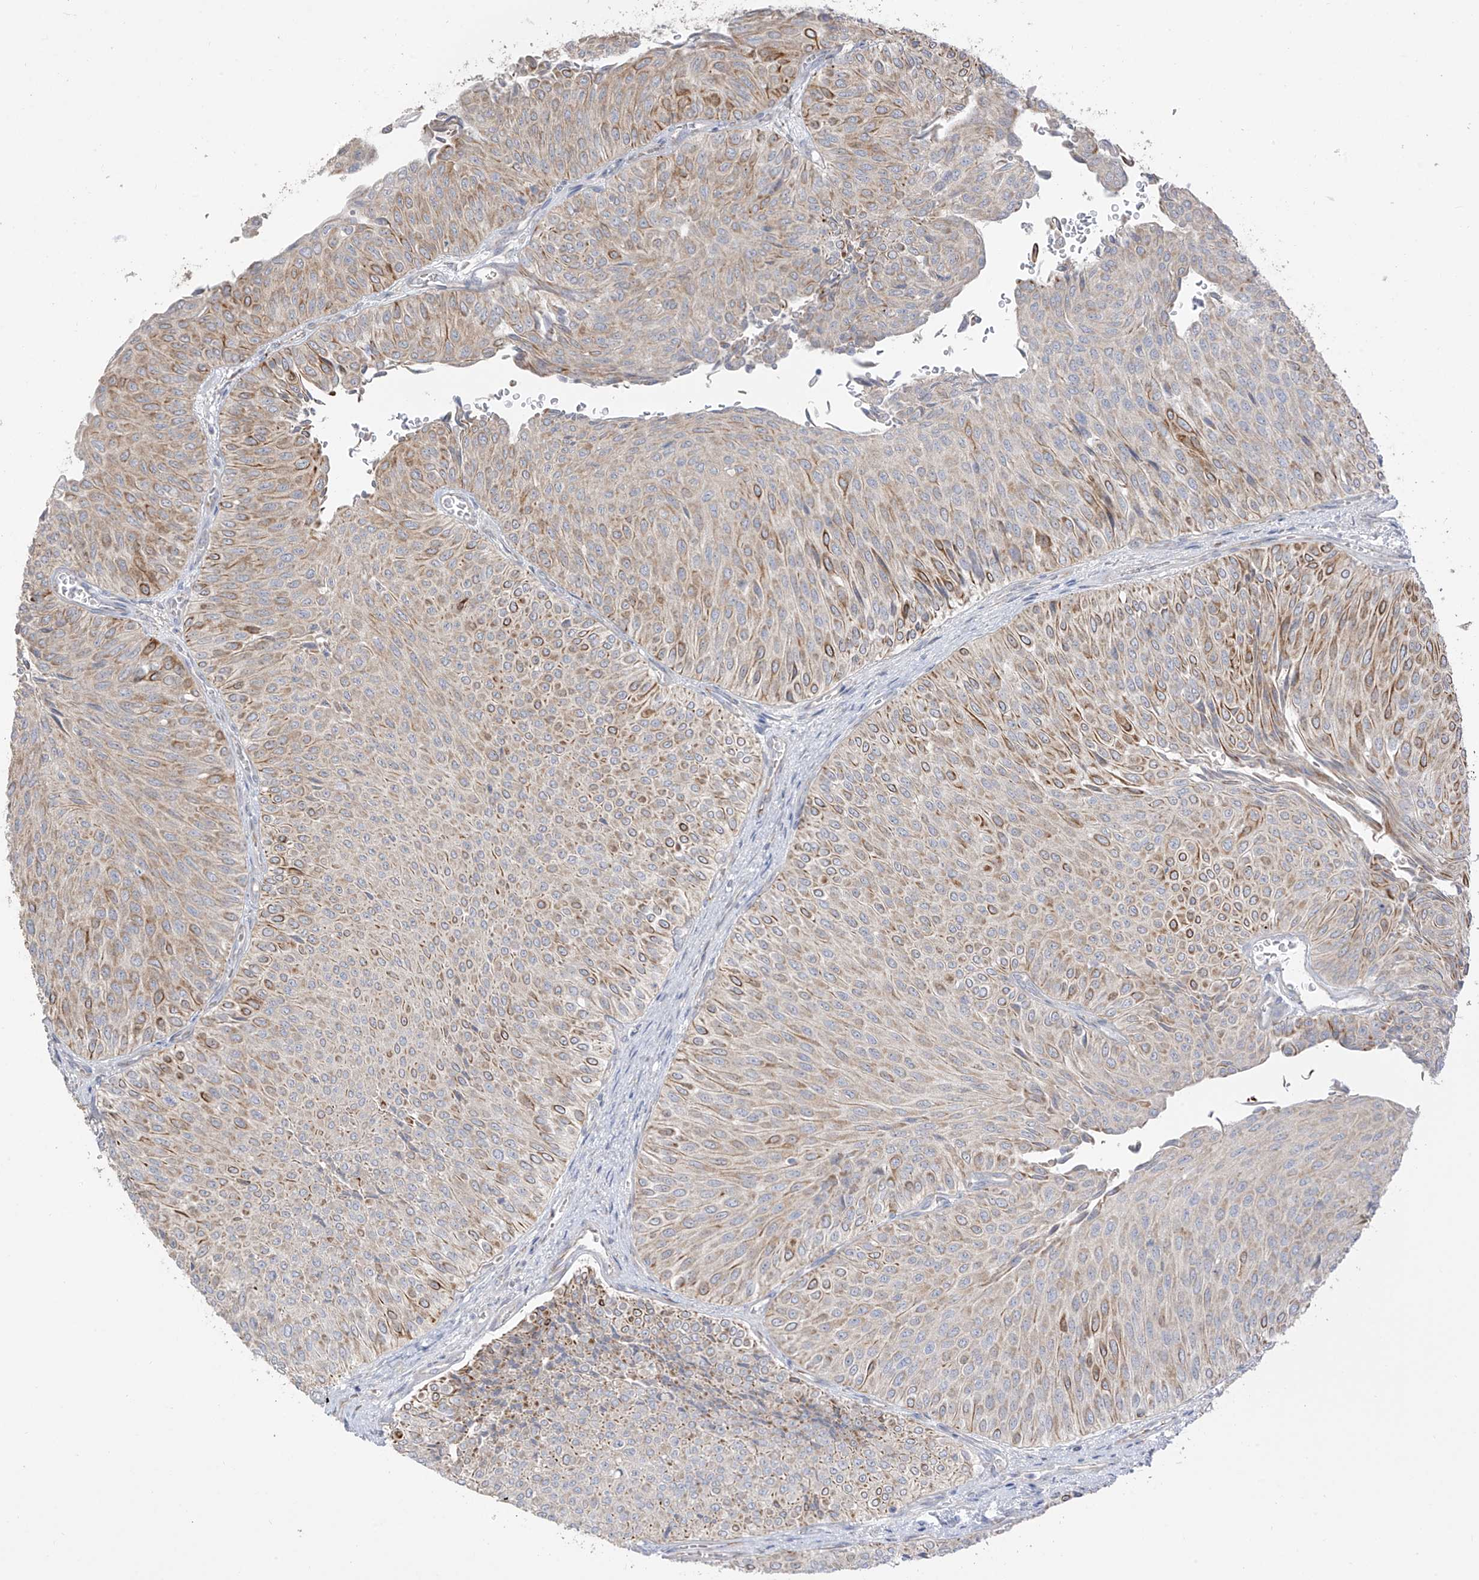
{"staining": {"intensity": "moderate", "quantity": "25%-75%", "location": "cytoplasmic/membranous"}, "tissue": "urothelial cancer", "cell_type": "Tumor cells", "image_type": "cancer", "snomed": [{"axis": "morphology", "description": "Urothelial carcinoma, Low grade"}, {"axis": "topography", "description": "Urinary bladder"}], "caption": "Urothelial cancer stained with immunohistochemistry (IHC) demonstrates moderate cytoplasmic/membranous positivity in about 25%-75% of tumor cells. (Brightfield microscopy of DAB IHC at high magnification).", "gene": "DCDC2", "patient": {"sex": "male", "age": 78}}